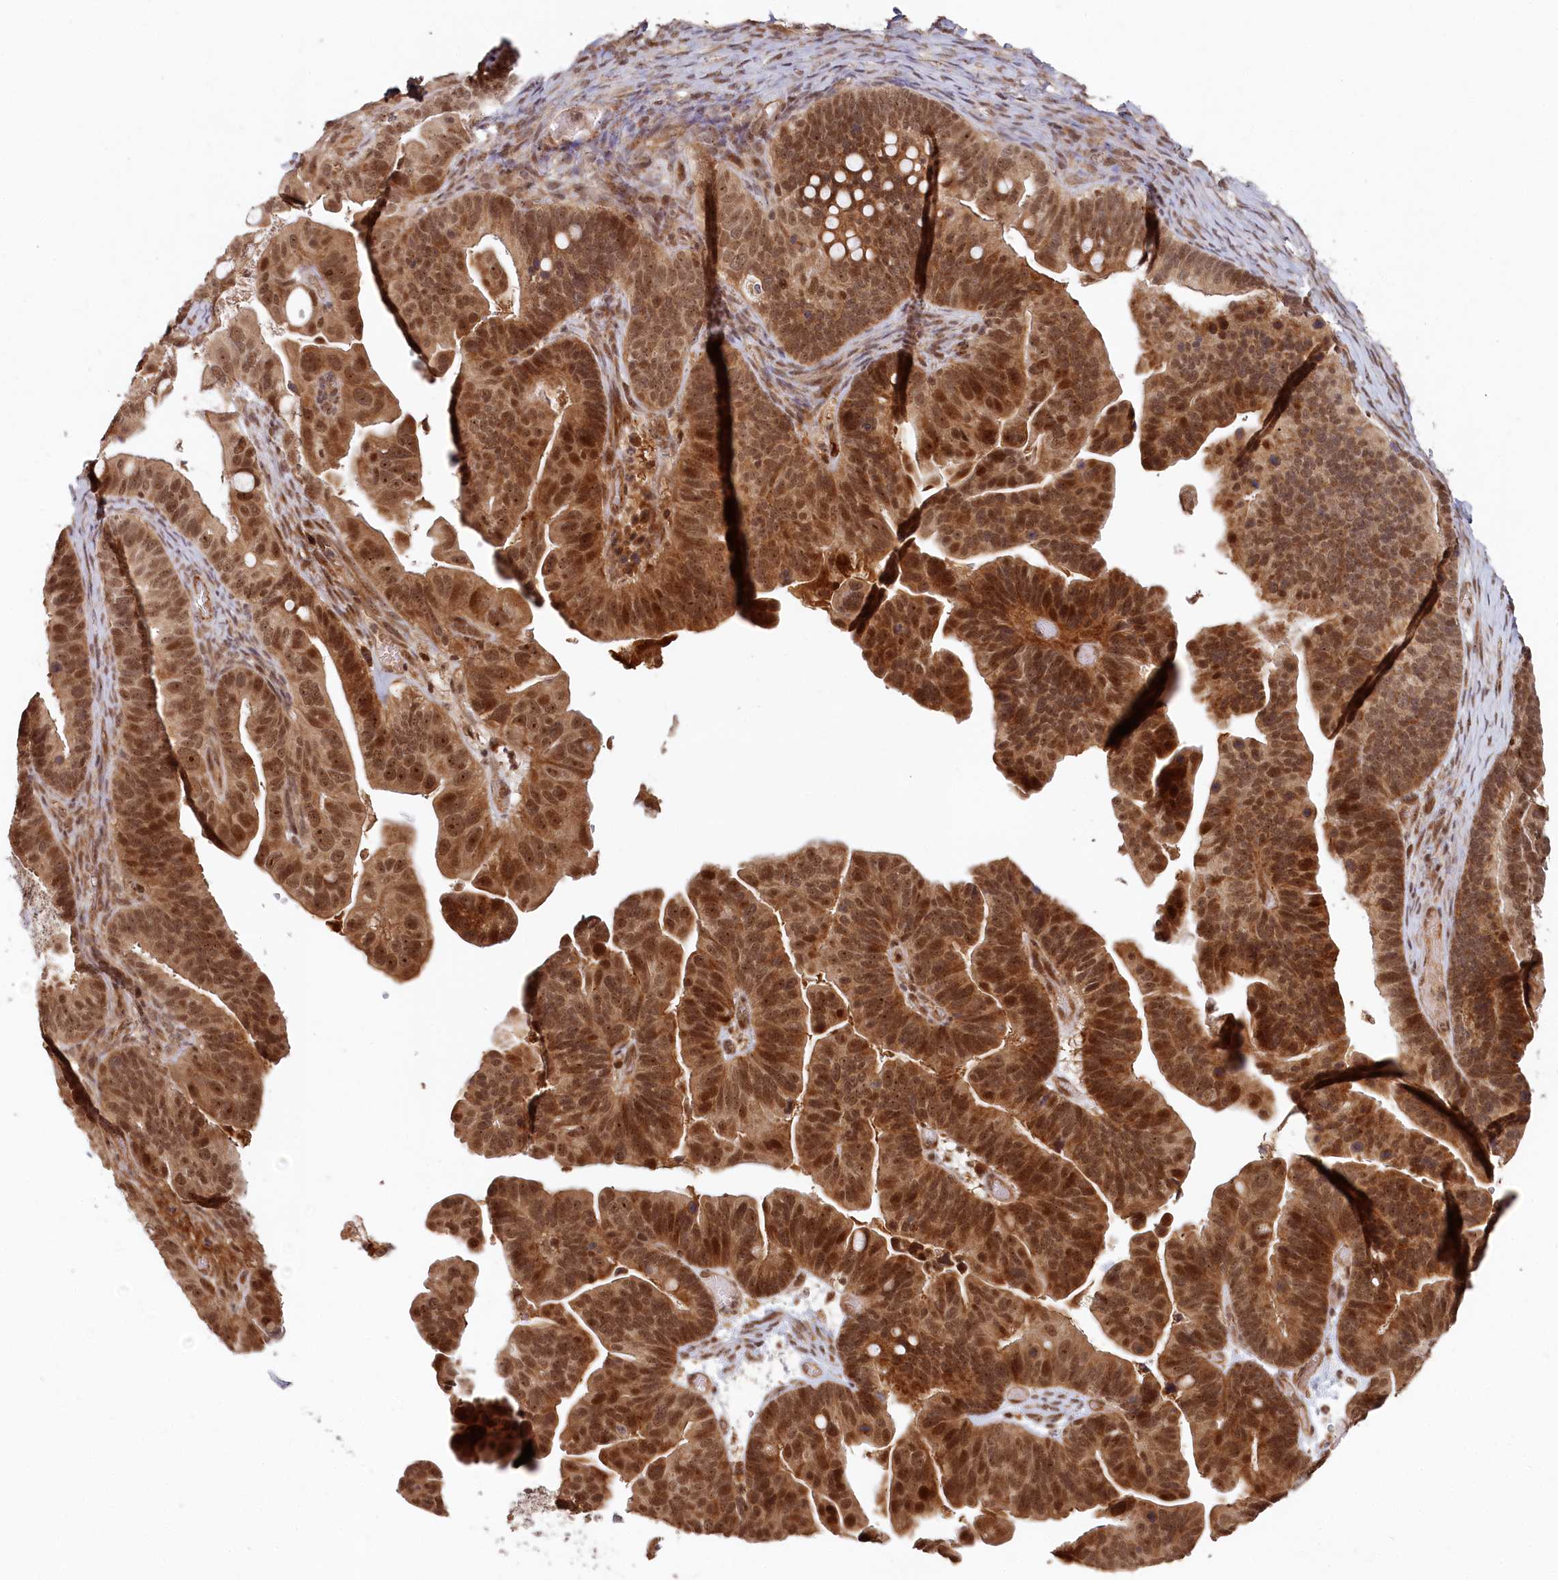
{"staining": {"intensity": "strong", "quantity": ">75%", "location": "cytoplasmic/membranous,nuclear"}, "tissue": "ovarian cancer", "cell_type": "Tumor cells", "image_type": "cancer", "snomed": [{"axis": "morphology", "description": "Cystadenocarcinoma, serous, NOS"}, {"axis": "topography", "description": "Ovary"}], "caption": "Protein staining exhibits strong cytoplasmic/membranous and nuclear expression in about >75% of tumor cells in serous cystadenocarcinoma (ovarian).", "gene": "WAPL", "patient": {"sex": "female", "age": 56}}